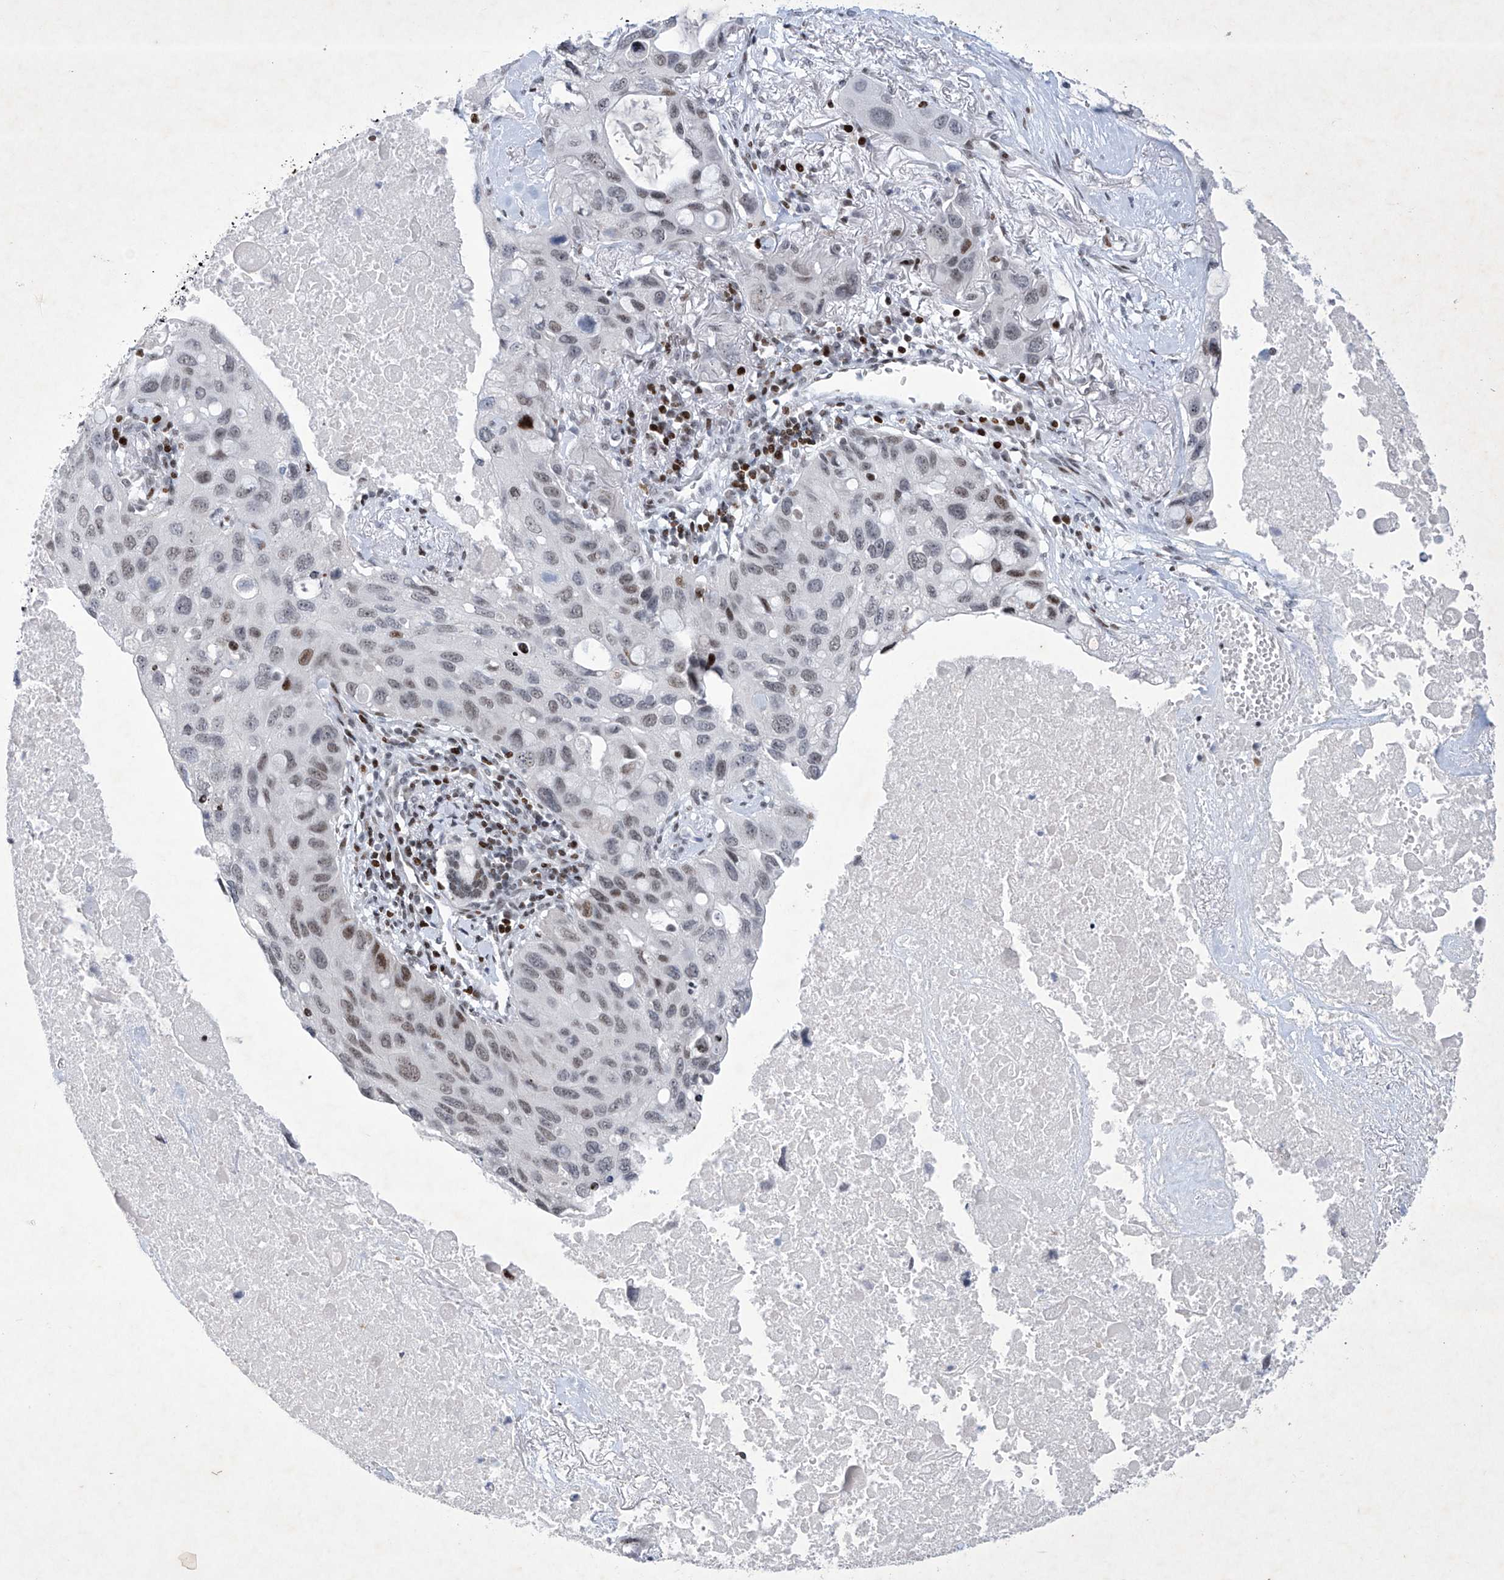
{"staining": {"intensity": "weak", "quantity": ">75%", "location": "nuclear"}, "tissue": "lung cancer", "cell_type": "Tumor cells", "image_type": "cancer", "snomed": [{"axis": "morphology", "description": "Squamous cell carcinoma, NOS"}, {"axis": "topography", "description": "Lung"}], "caption": "Lung cancer was stained to show a protein in brown. There is low levels of weak nuclear staining in approximately >75% of tumor cells. (IHC, brightfield microscopy, high magnification).", "gene": "RFX7", "patient": {"sex": "female", "age": 73}}